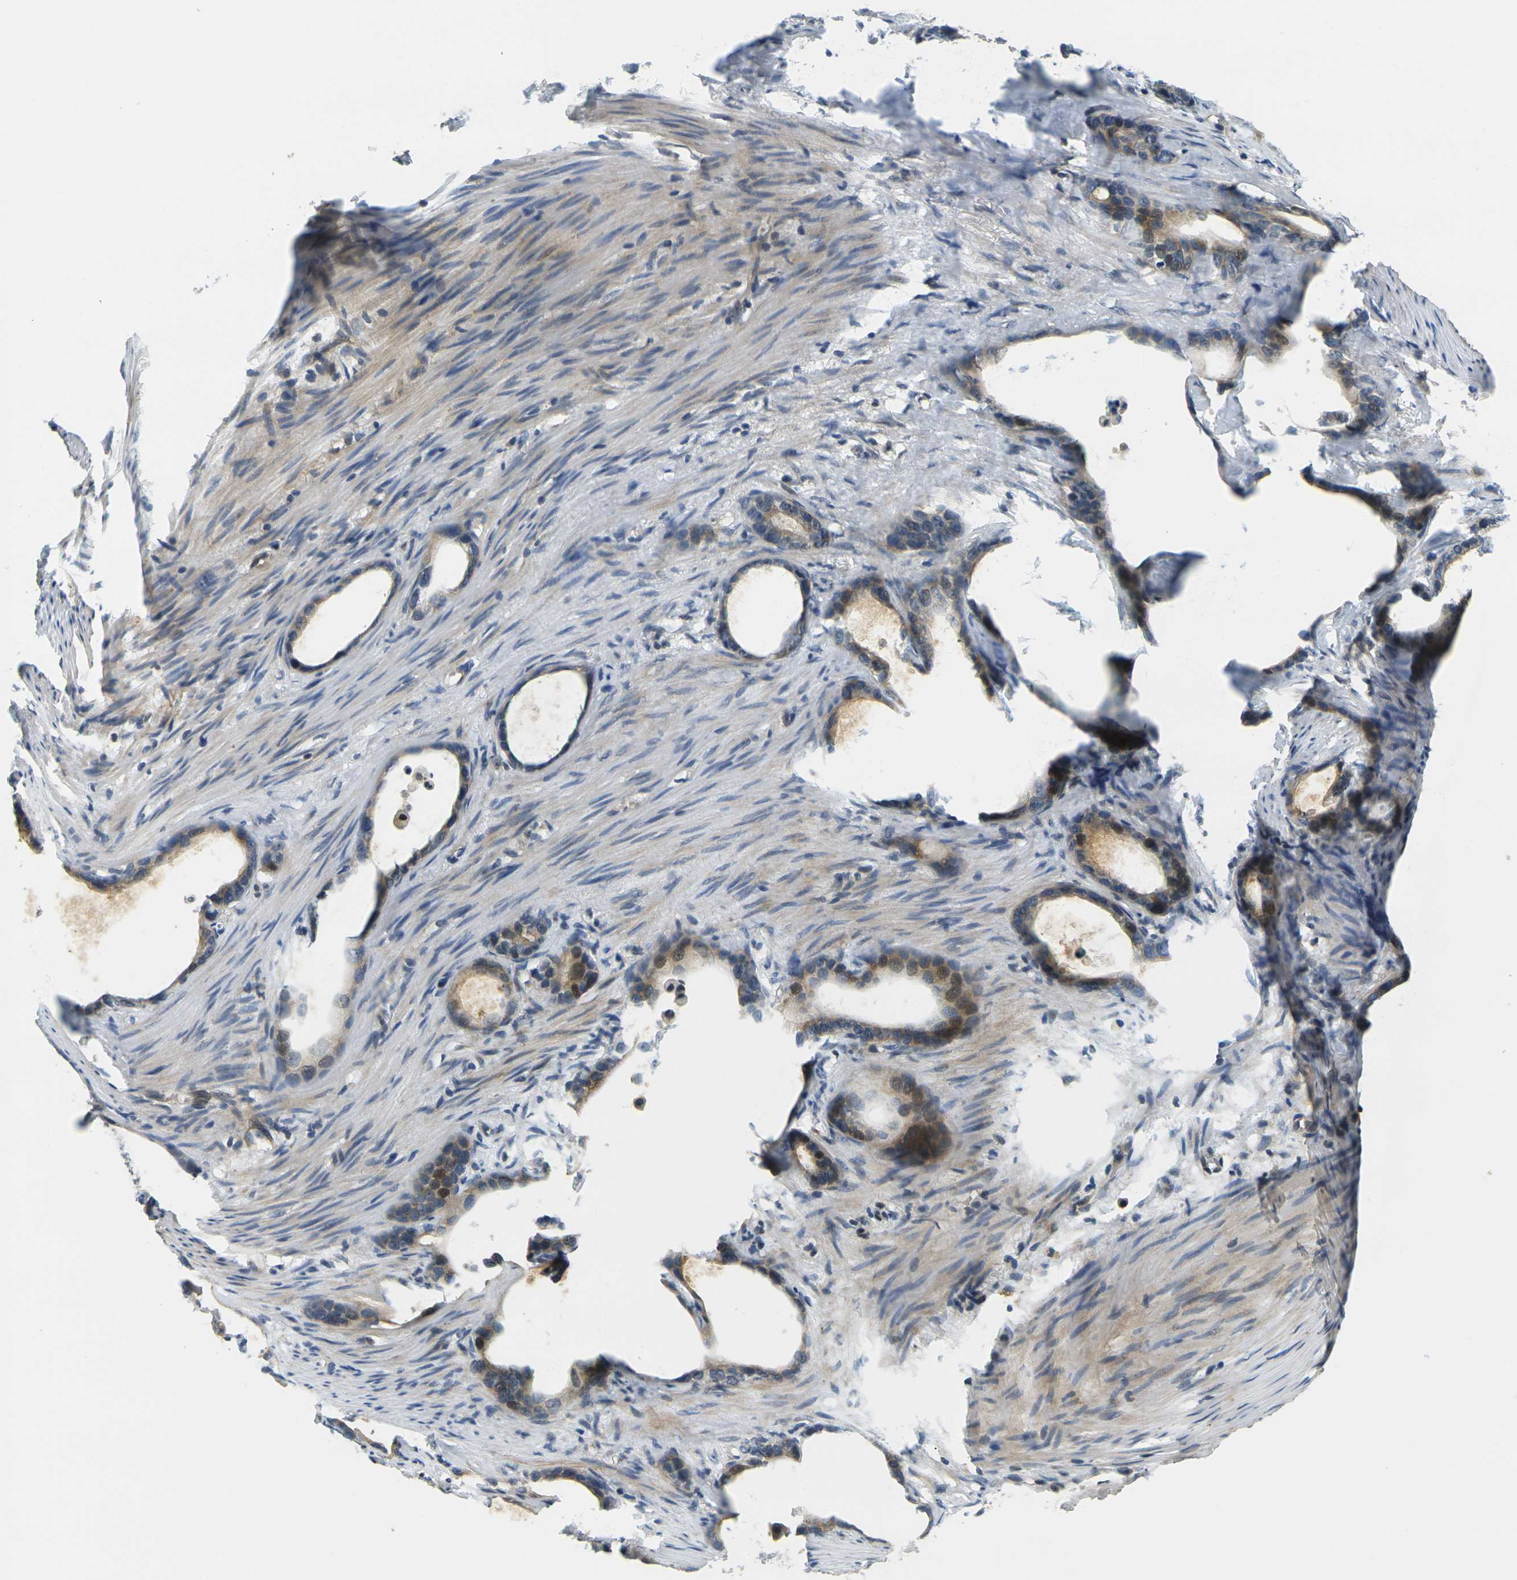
{"staining": {"intensity": "moderate", "quantity": ">75%", "location": "cytoplasmic/membranous,nuclear"}, "tissue": "stomach cancer", "cell_type": "Tumor cells", "image_type": "cancer", "snomed": [{"axis": "morphology", "description": "Adenocarcinoma, NOS"}, {"axis": "topography", "description": "Stomach"}], "caption": "Immunohistochemistry (IHC) of human stomach cancer (adenocarcinoma) displays medium levels of moderate cytoplasmic/membranous and nuclear staining in about >75% of tumor cells.", "gene": "KLHL8", "patient": {"sex": "female", "age": 75}}